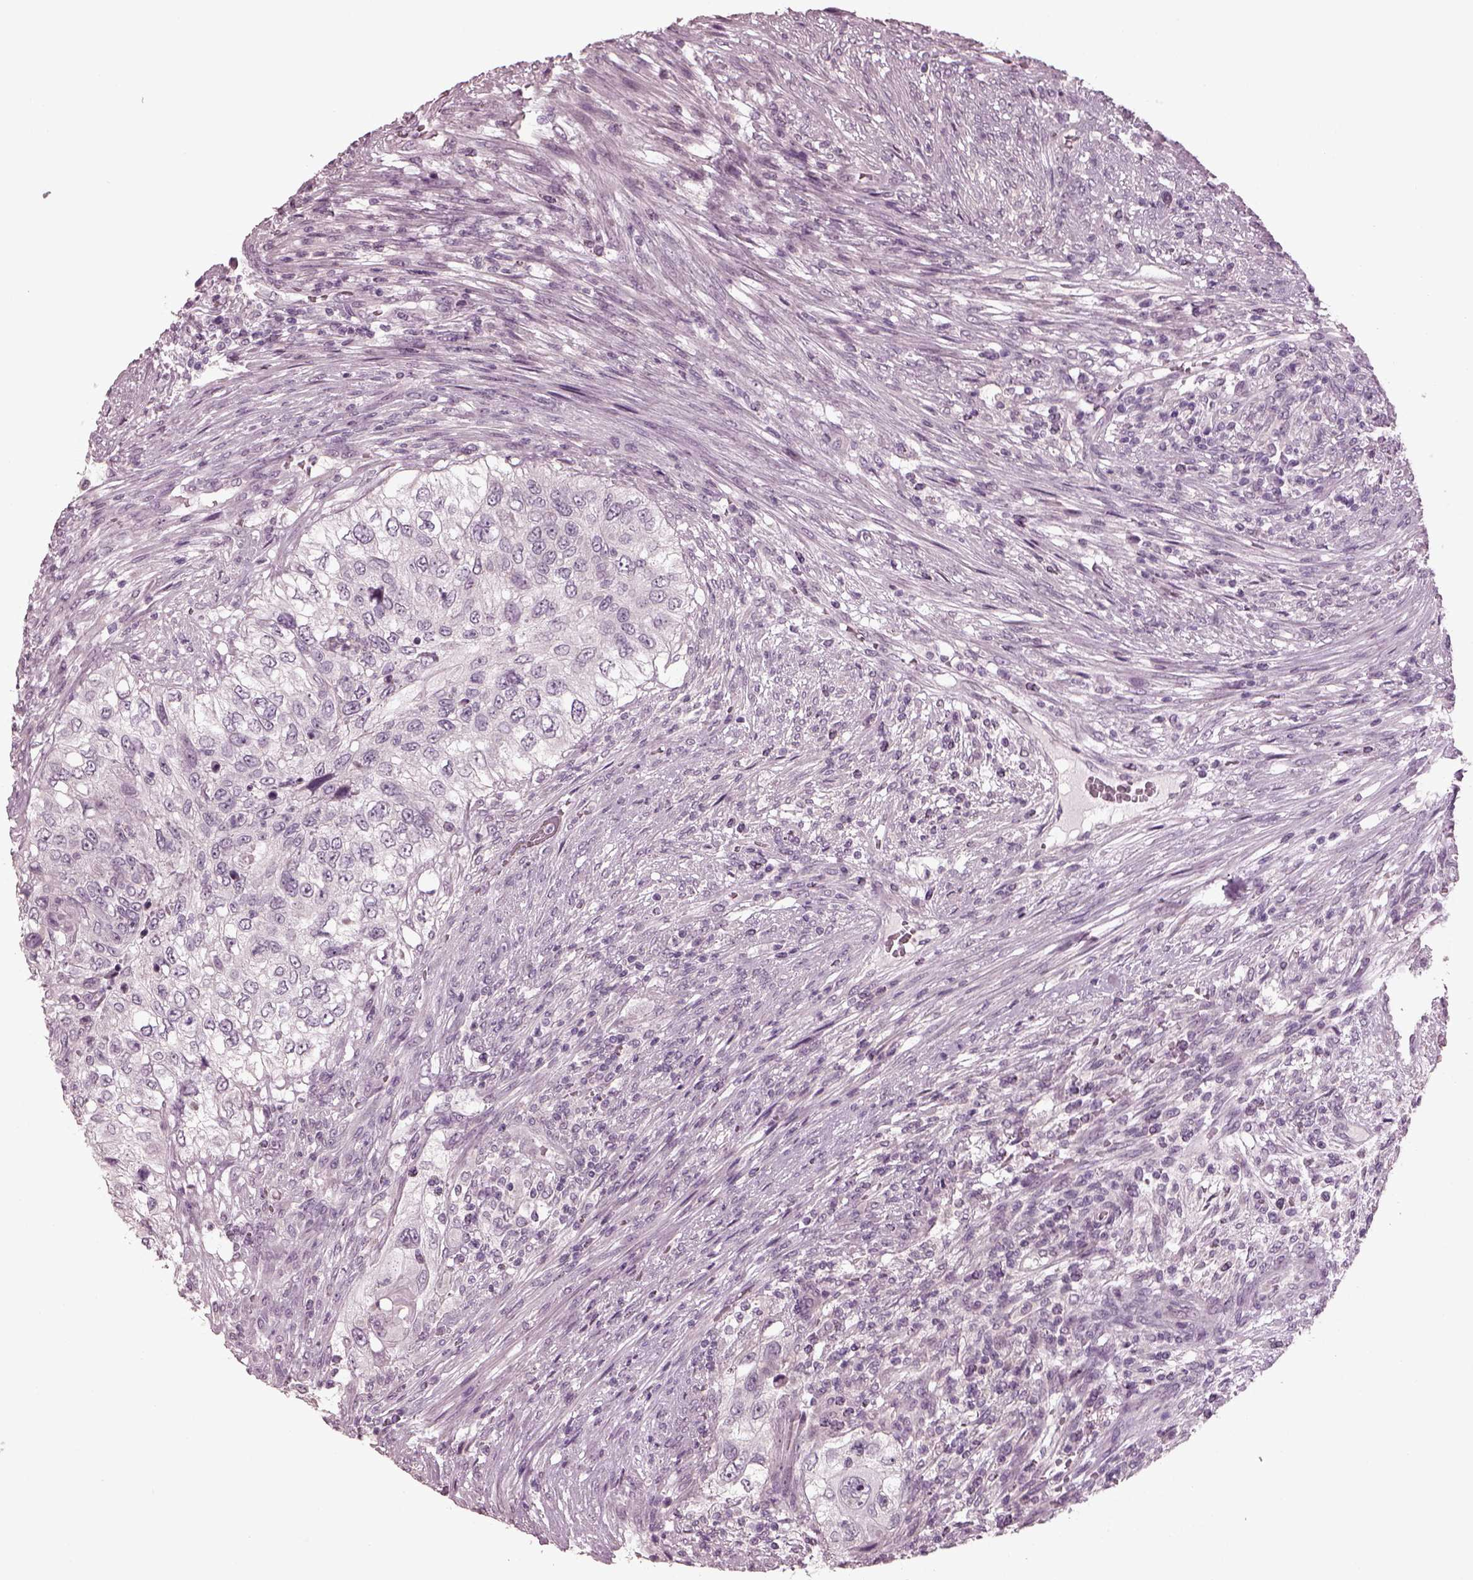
{"staining": {"intensity": "negative", "quantity": "none", "location": "none"}, "tissue": "urothelial cancer", "cell_type": "Tumor cells", "image_type": "cancer", "snomed": [{"axis": "morphology", "description": "Urothelial carcinoma, High grade"}, {"axis": "topography", "description": "Urinary bladder"}], "caption": "This image is of high-grade urothelial carcinoma stained with immunohistochemistry (IHC) to label a protein in brown with the nuclei are counter-stained blue. There is no positivity in tumor cells.", "gene": "RCVRN", "patient": {"sex": "female", "age": 60}}